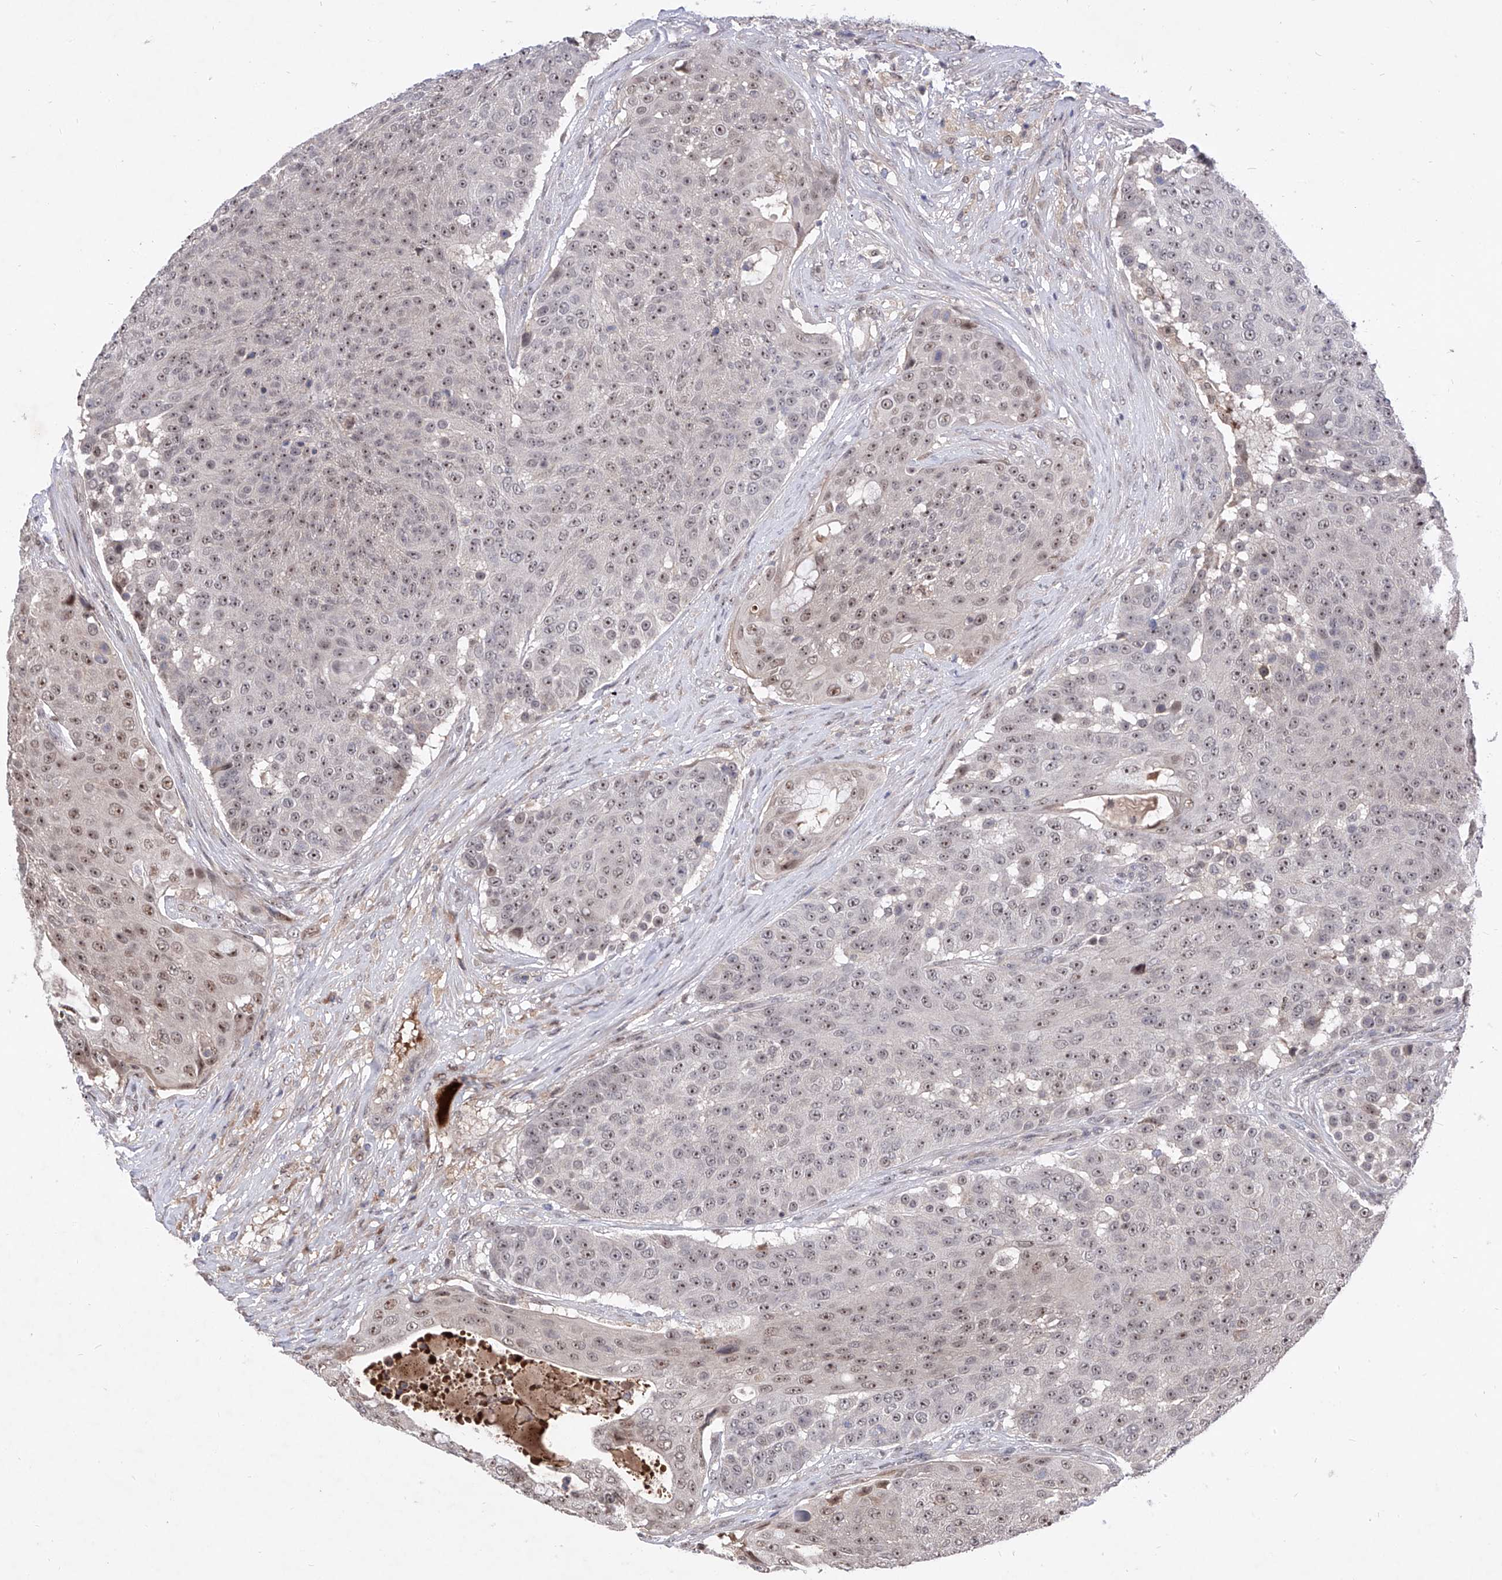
{"staining": {"intensity": "weak", "quantity": ">75%", "location": "nuclear"}, "tissue": "urothelial cancer", "cell_type": "Tumor cells", "image_type": "cancer", "snomed": [{"axis": "morphology", "description": "Urothelial carcinoma, High grade"}, {"axis": "topography", "description": "Urinary bladder"}], "caption": "Urothelial cancer stained for a protein (brown) displays weak nuclear positive staining in about >75% of tumor cells.", "gene": "LGR4", "patient": {"sex": "female", "age": 63}}